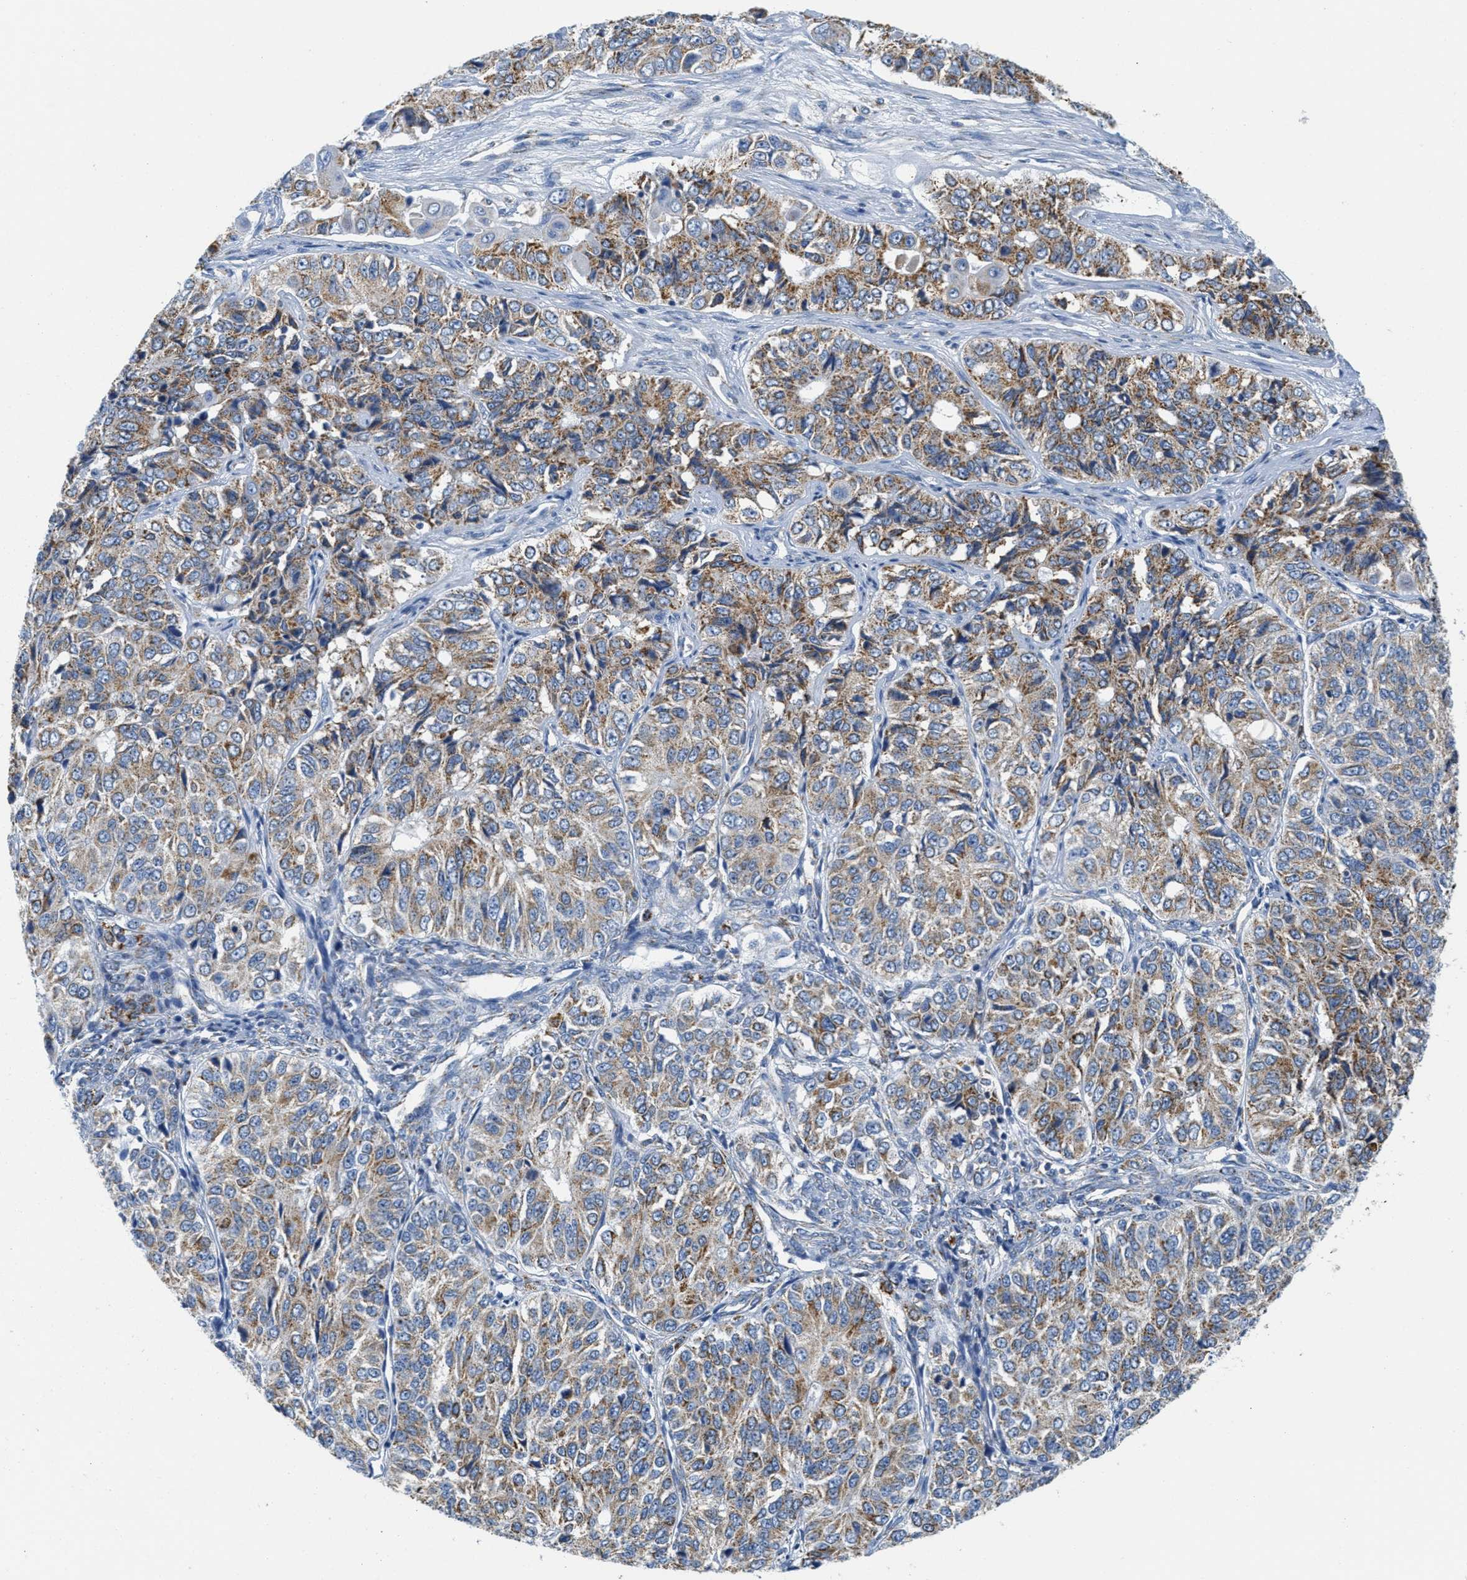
{"staining": {"intensity": "moderate", "quantity": ">75%", "location": "cytoplasmic/membranous"}, "tissue": "ovarian cancer", "cell_type": "Tumor cells", "image_type": "cancer", "snomed": [{"axis": "morphology", "description": "Carcinoma, endometroid"}, {"axis": "topography", "description": "Ovary"}], "caption": "Immunohistochemical staining of ovarian endometroid carcinoma reveals medium levels of moderate cytoplasmic/membranous protein expression in about >75% of tumor cells.", "gene": "KCNJ5", "patient": {"sex": "female", "age": 51}}